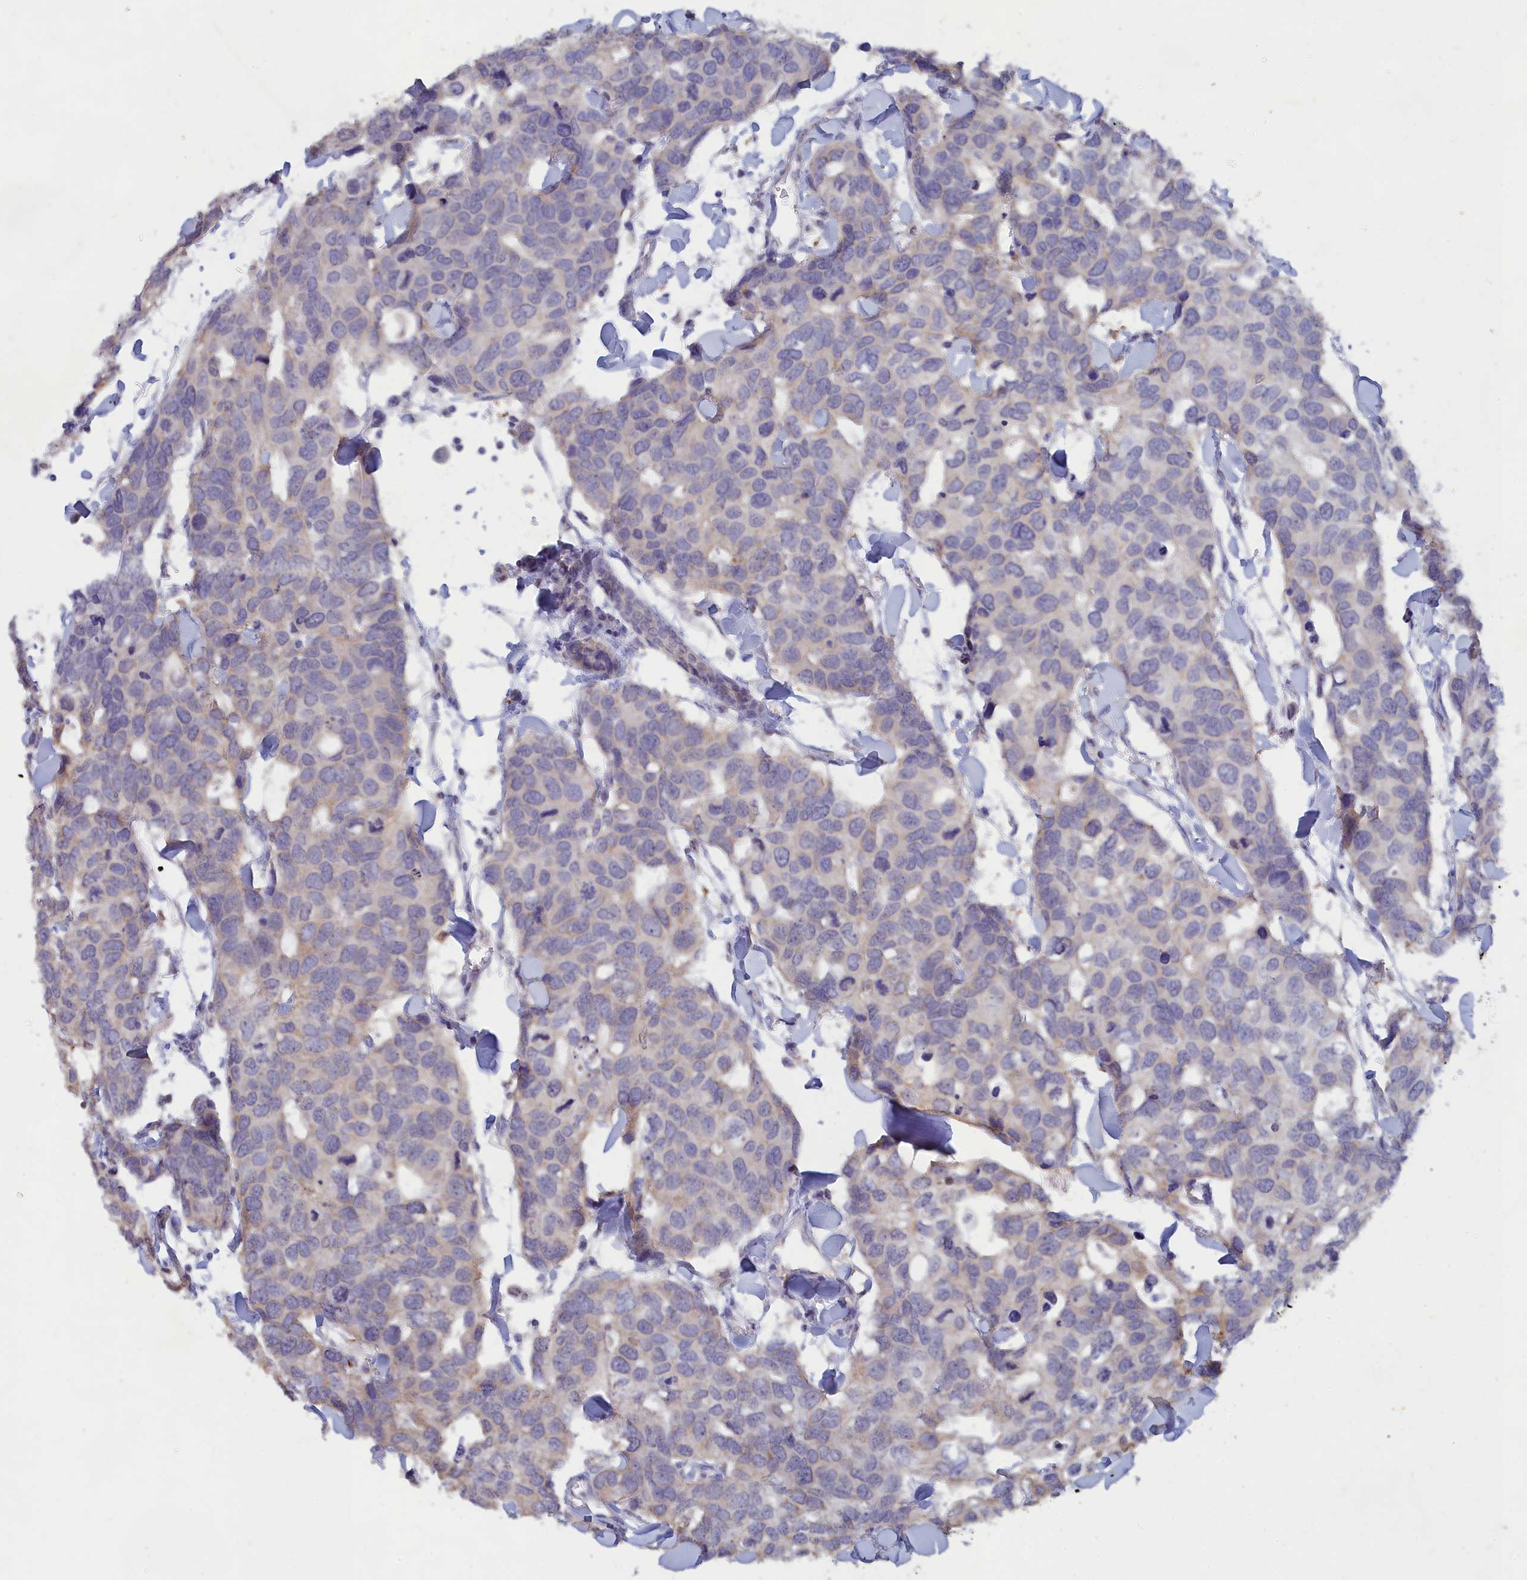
{"staining": {"intensity": "weak", "quantity": "<25%", "location": "cytoplasmic/membranous"}, "tissue": "breast cancer", "cell_type": "Tumor cells", "image_type": "cancer", "snomed": [{"axis": "morphology", "description": "Duct carcinoma"}, {"axis": "topography", "description": "Breast"}], "caption": "Protein analysis of breast cancer (infiltrating ductal carcinoma) reveals no significant staining in tumor cells.", "gene": "LRIF1", "patient": {"sex": "female", "age": 83}}